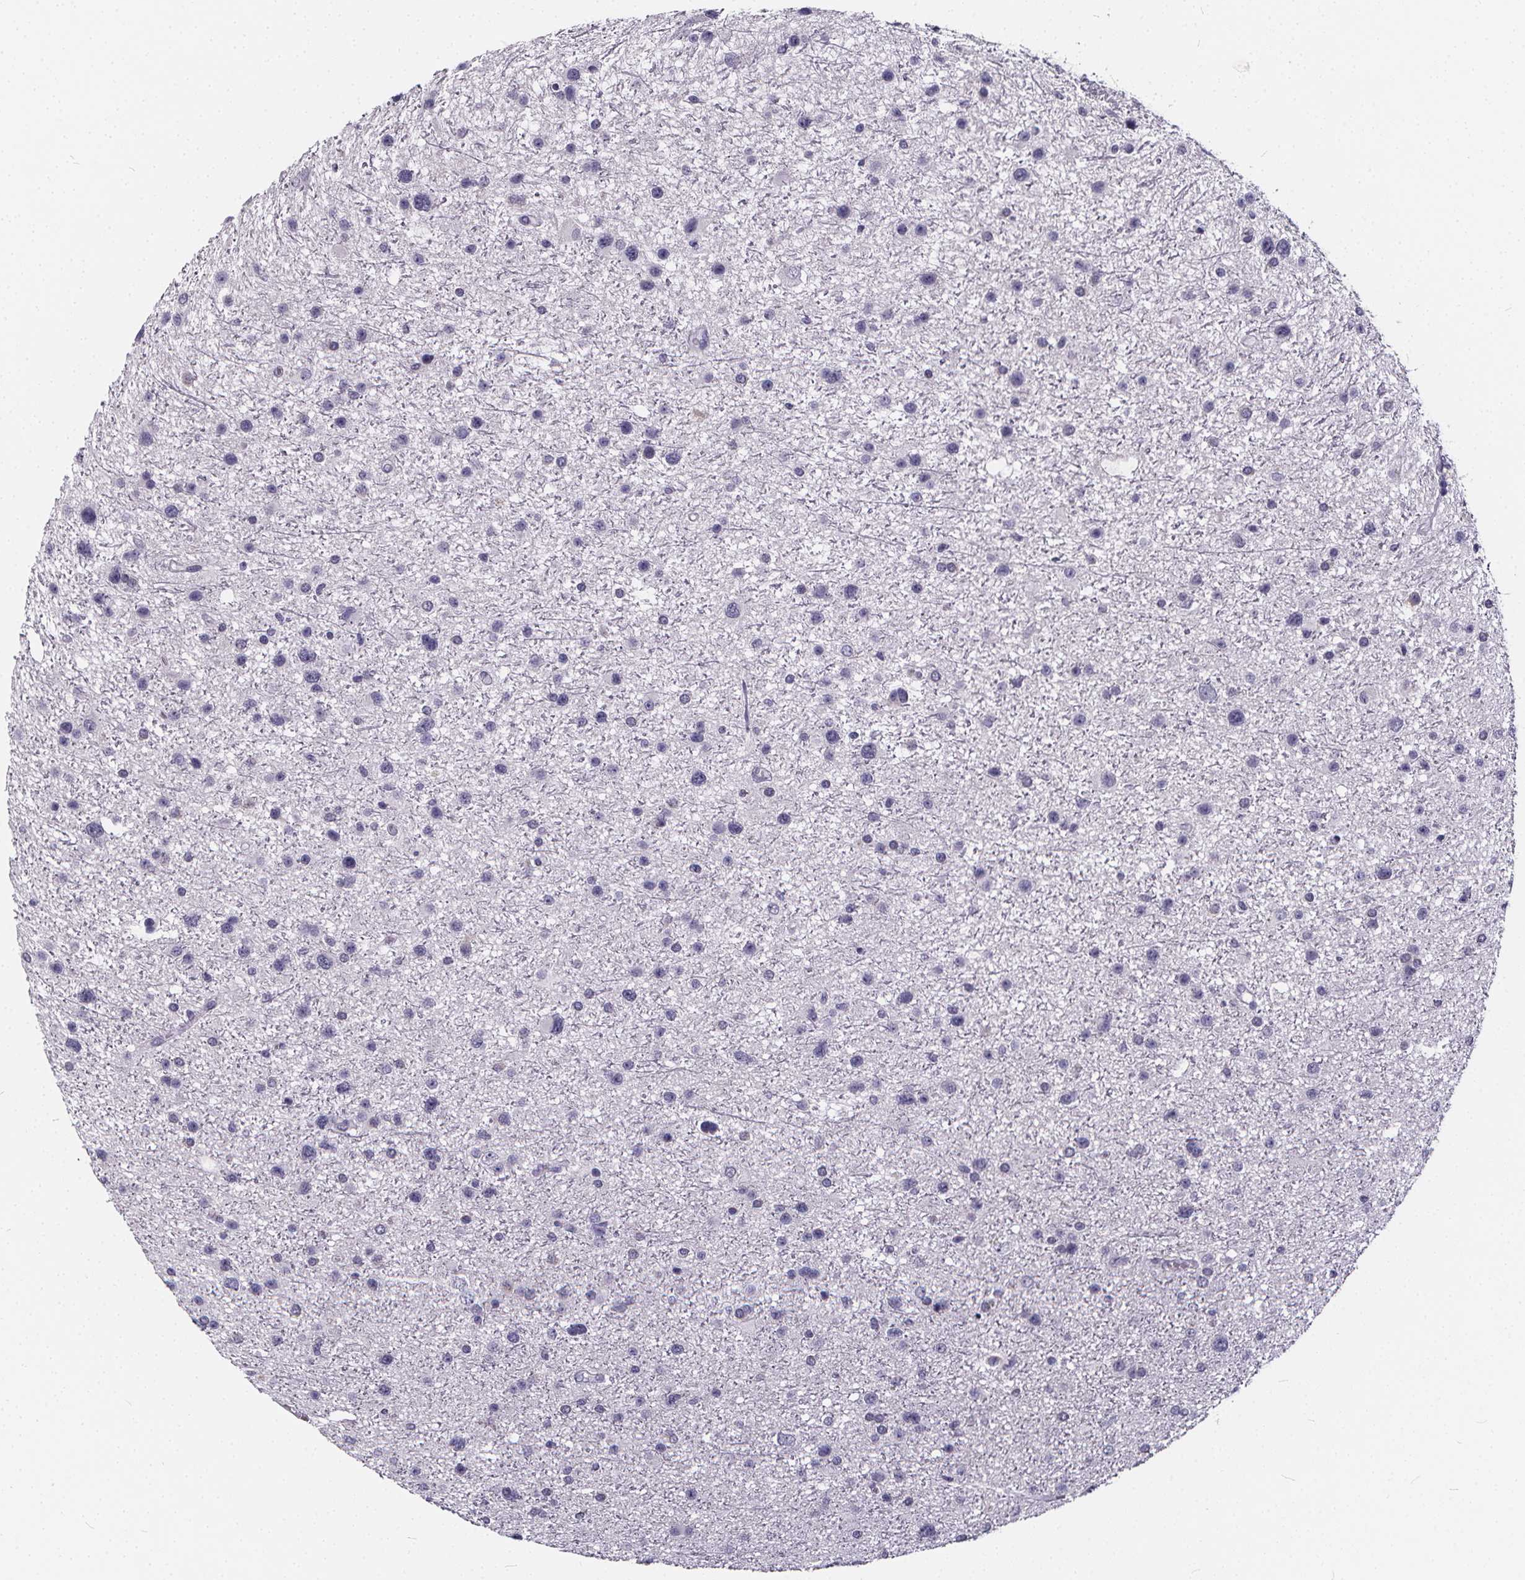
{"staining": {"intensity": "negative", "quantity": "none", "location": "none"}, "tissue": "glioma", "cell_type": "Tumor cells", "image_type": "cancer", "snomed": [{"axis": "morphology", "description": "Glioma, malignant, Low grade"}, {"axis": "topography", "description": "Brain"}], "caption": "Glioma was stained to show a protein in brown. There is no significant expression in tumor cells. (DAB (3,3'-diaminobenzidine) IHC, high magnification).", "gene": "SPEF2", "patient": {"sex": "female", "age": 32}}